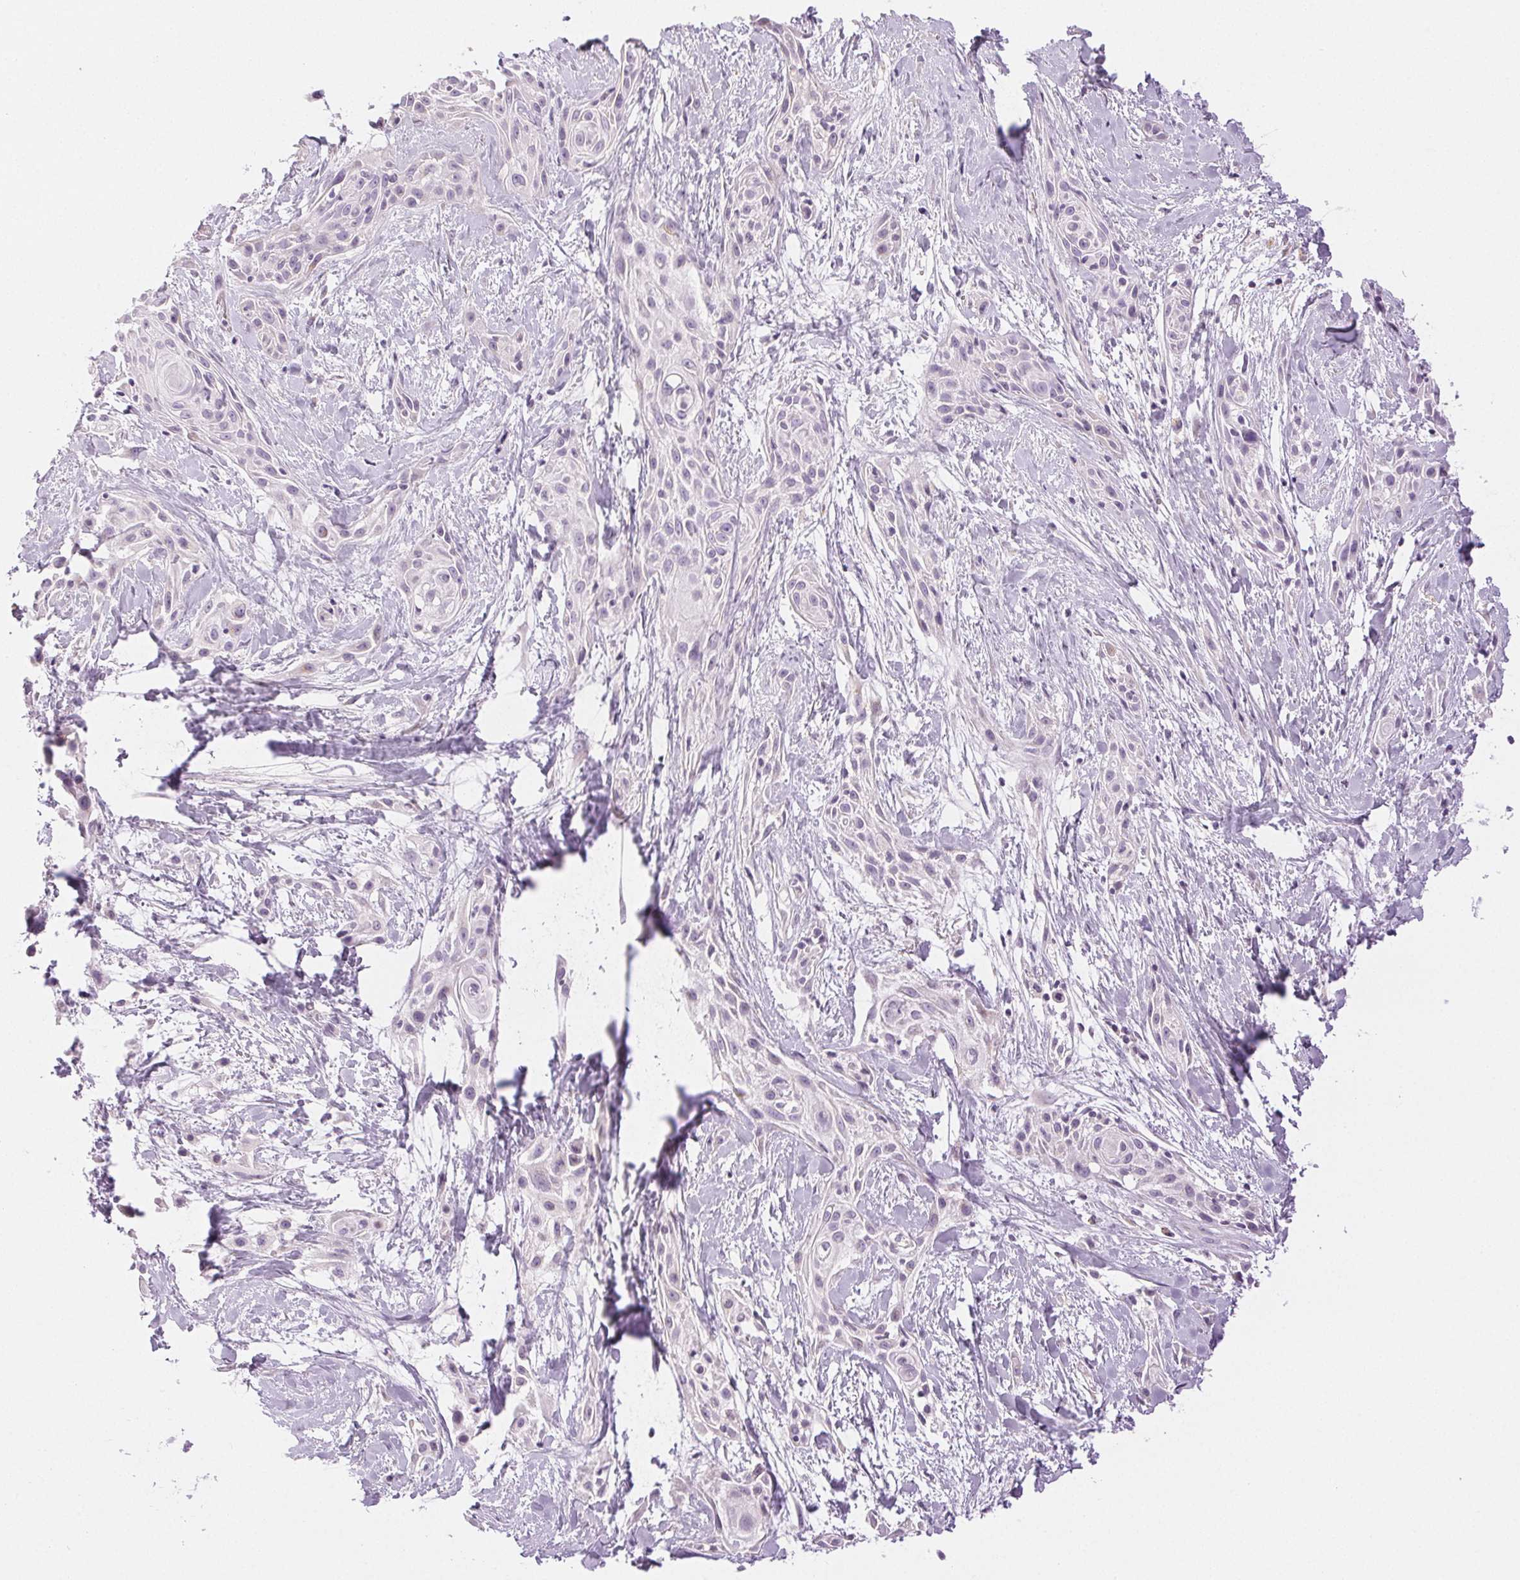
{"staining": {"intensity": "negative", "quantity": "none", "location": "none"}, "tissue": "skin cancer", "cell_type": "Tumor cells", "image_type": "cancer", "snomed": [{"axis": "morphology", "description": "Squamous cell carcinoma, NOS"}, {"axis": "topography", "description": "Skin"}, {"axis": "topography", "description": "Anal"}], "caption": "This histopathology image is of skin cancer (squamous cell carcinoma) stained with IHC to label a protein in brown with the nuclei are counter-stained blue. There is no positivity in tumor cells.", "gene": "SLC5A2", "patient": {"sex": "male", "age": 64}}